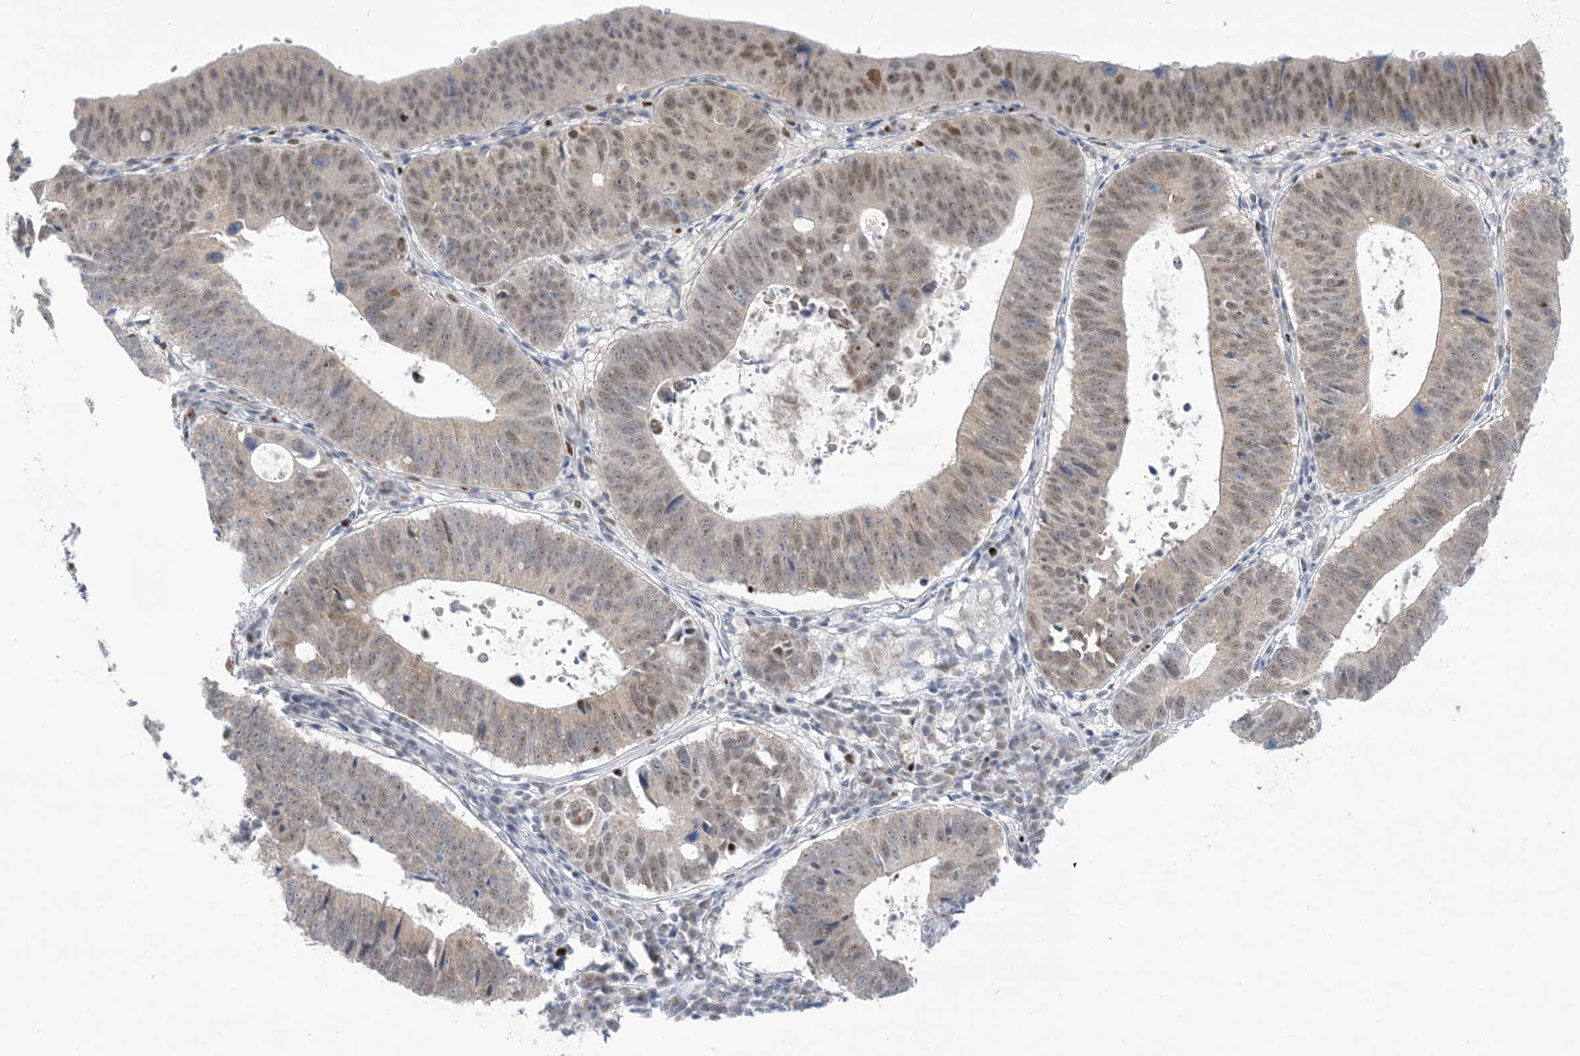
{"staining": {"intensity": "moderate", "quantity": "25%-75%", "location": "nuclear"}, "tissue": "stomach cancer", "cell_type": "Tumor cells", "image_type": "cancer", "snomed": [{"axis": "morphology", "description": "Adenocarcinoma, NOS"}, {"axis": "topography", "description": "Stomach"}], "caption": "Immunohistochemical staining of human adenocarcinoma (stomach) reveals moderate nuclear protein expression in about 25%-75% of tumor cells.", "gene": "TFPT", "patient": {"sex": "male", "age": 59}}